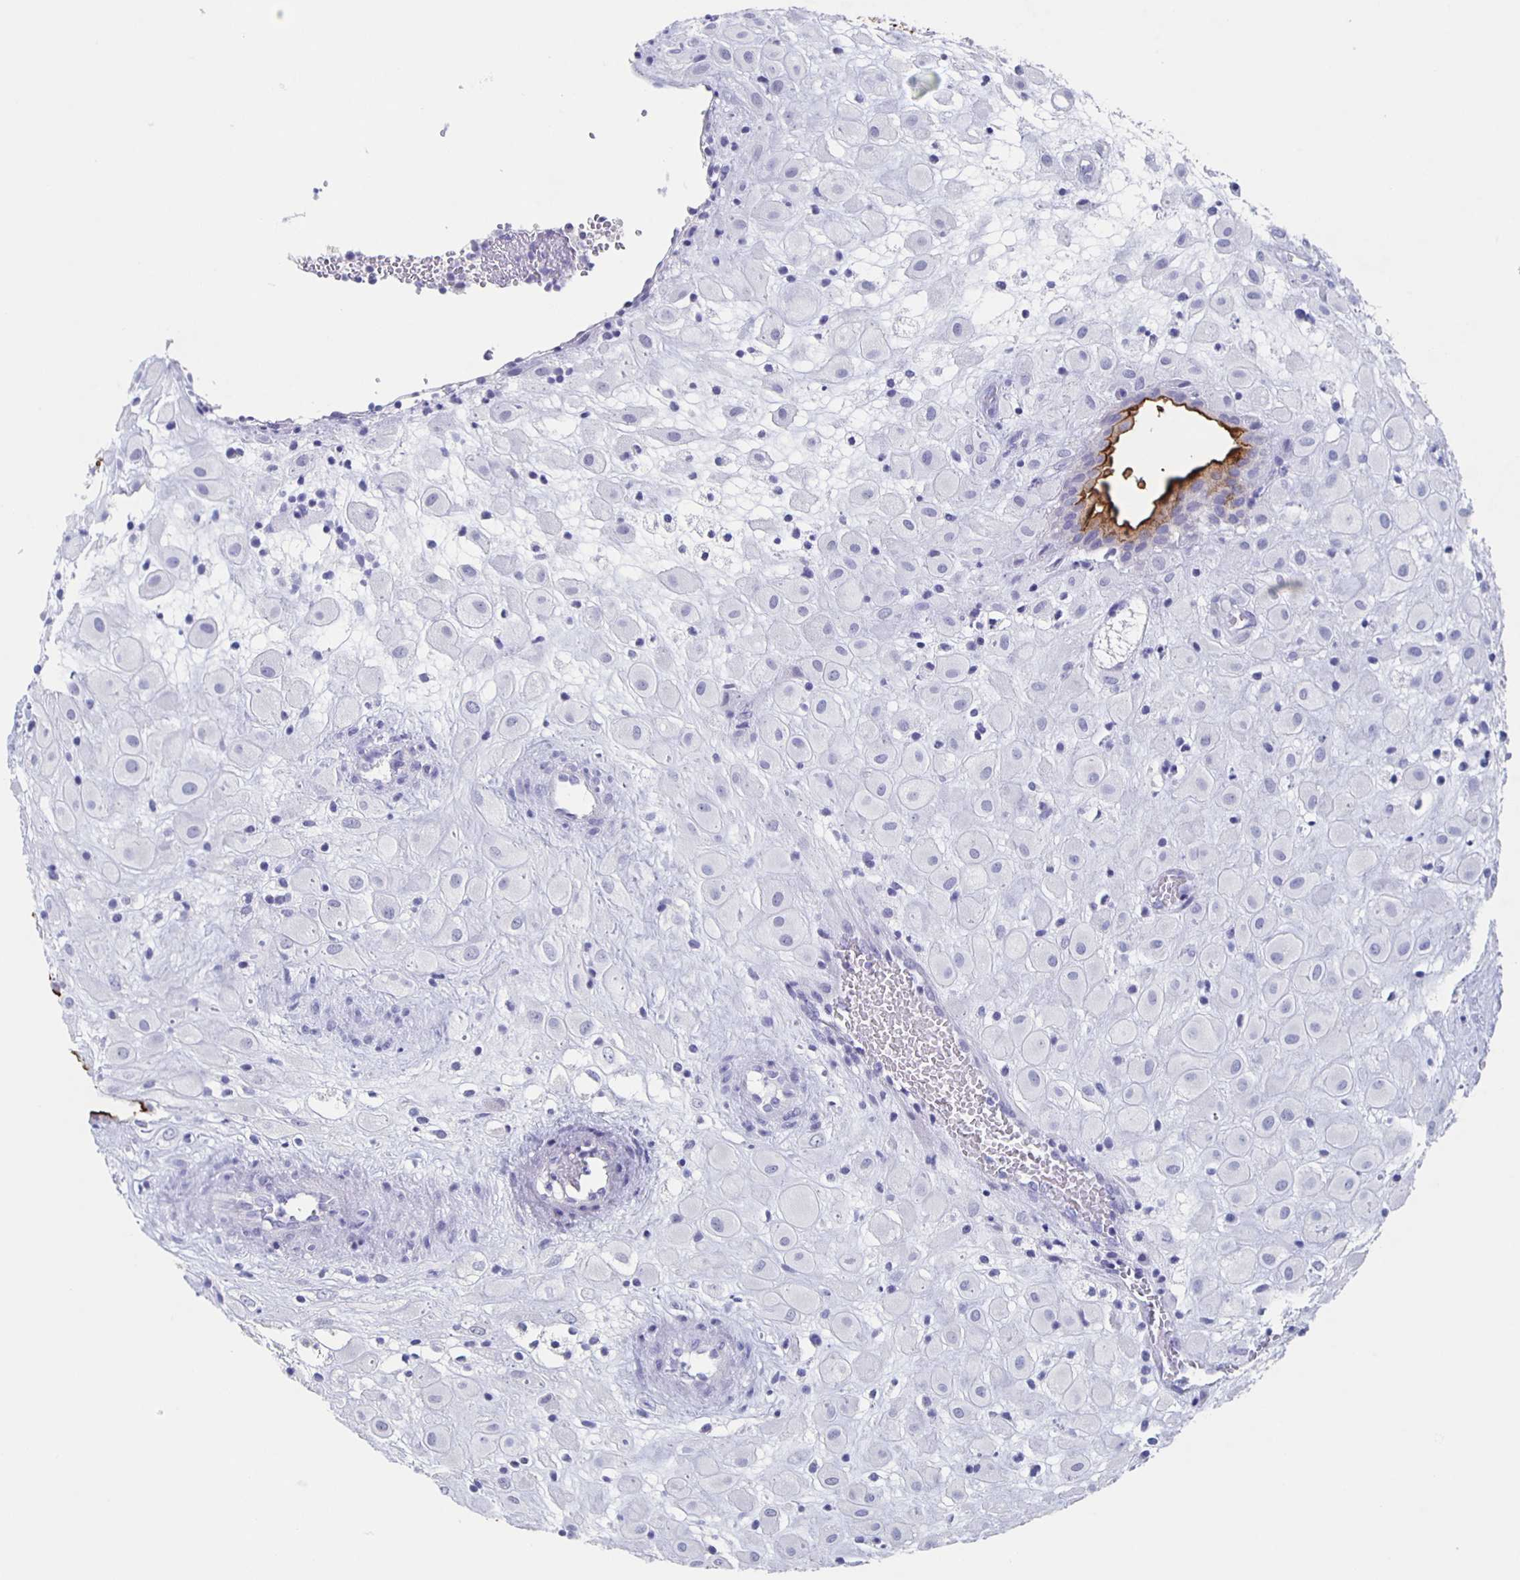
{"staining": {"intensity": "negative", "quantity": "none", "location": "none"}, "tissue": "placenta", "cell_type": "Decidual cells", "image_type": "normal", "snomed": [{"axis": "morphology", "description": "Normal tissue, NOS"}, {"axis": "topography", "description": "Placenta"}], "caption": "Photomicrograph shows no significant protein expression in decidual cells of benign placenta. (DAB immunohistochemistry (IHC), high magnification).", "gene": "SLC34A2", "patient": {"sex": "female", "age": 24}}